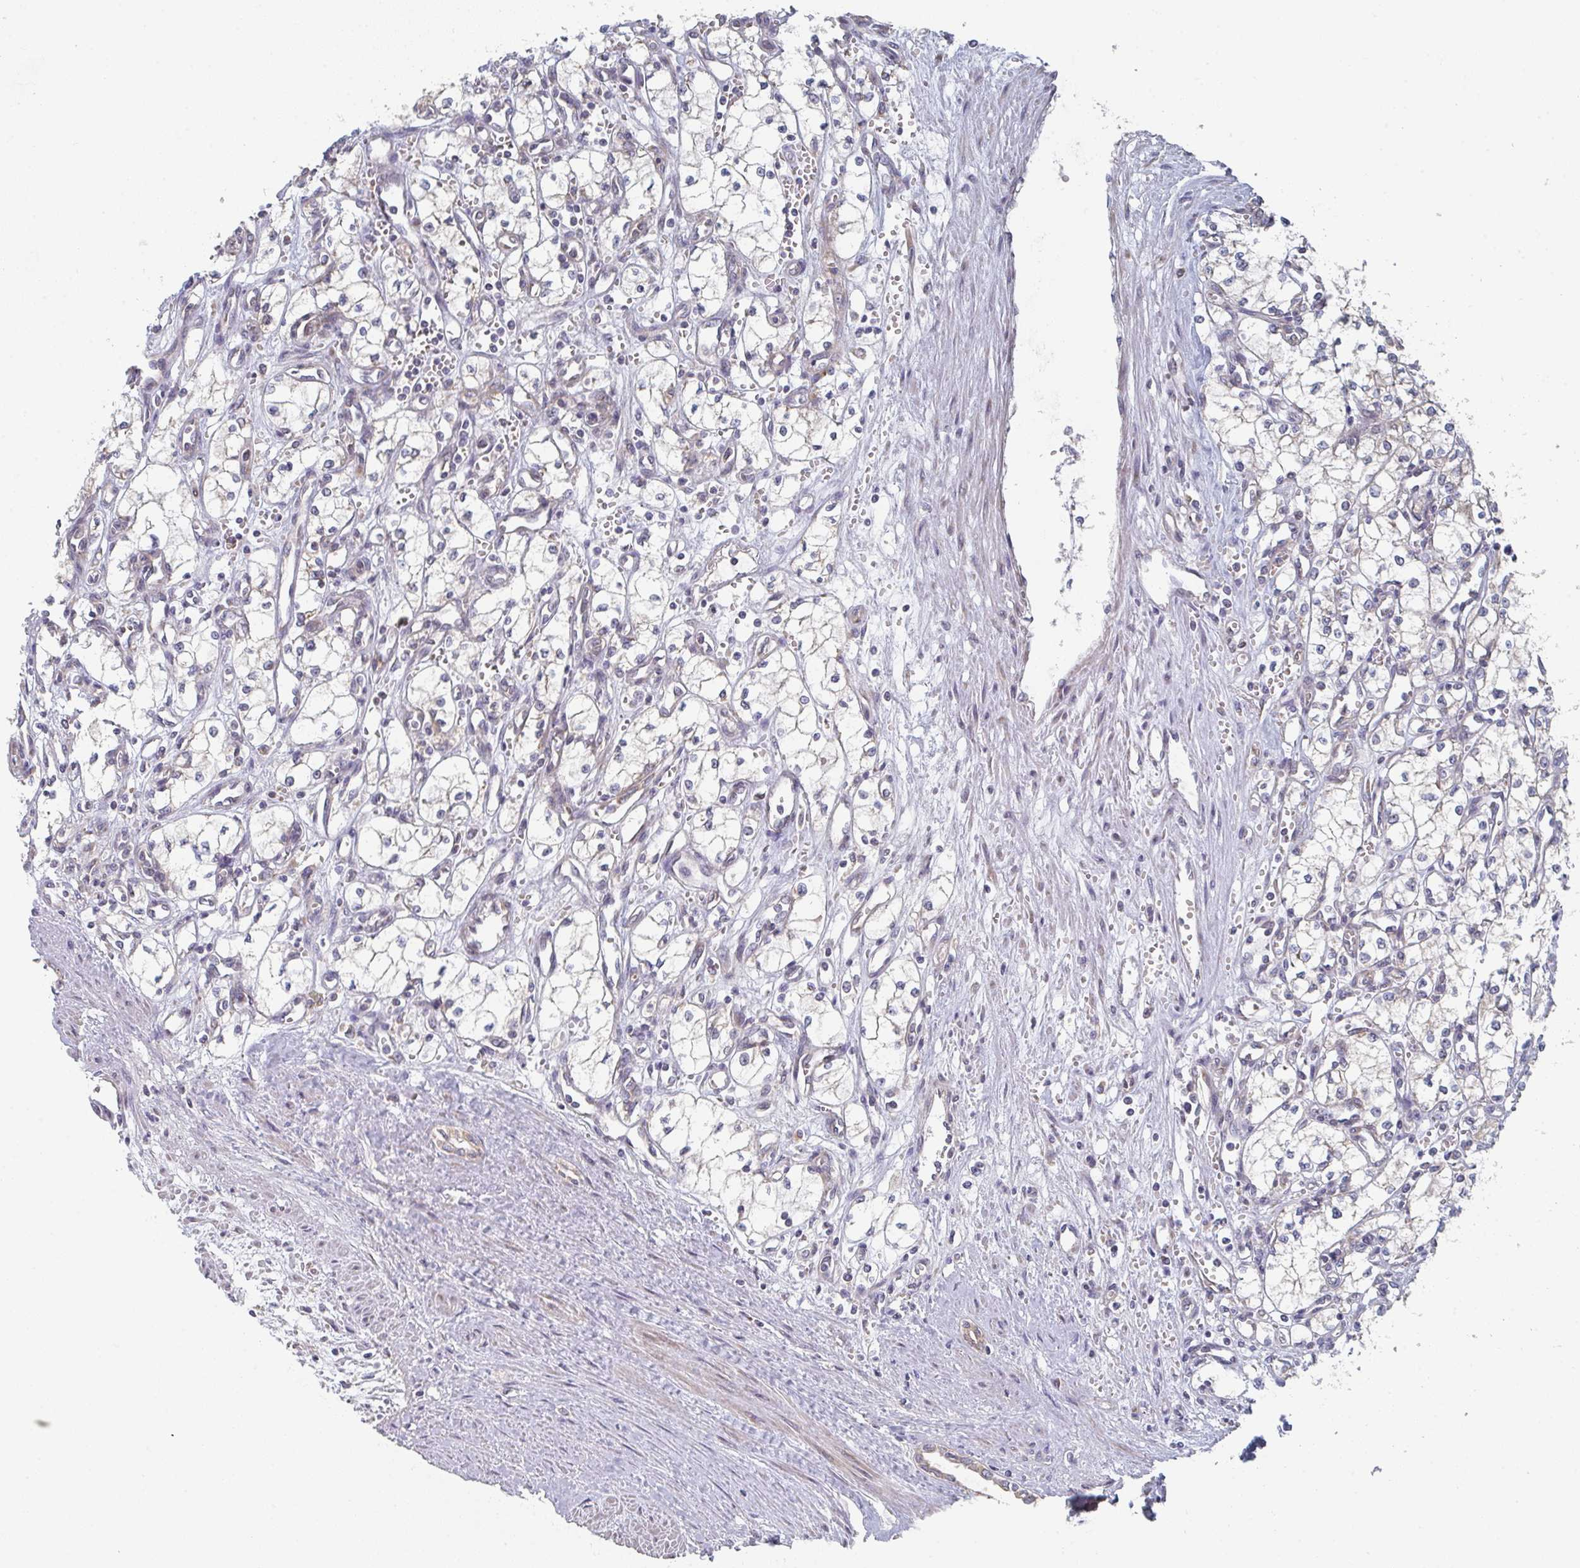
{"staining": {"intensity": "negative", "quantity": "none", "location": "none"}, "tissue": "renal cancer", "cell_type": "Tumor cells", "image_type": "cancer", "snomed": [{"axis": "morphology", "description": "Adenocarcinoma, NOS"}, {"axis": "topography", "description": "Kidney"}], "caption": "Renal cancer (adenocarcinoma) stained for a protein using IHC shows no staining tumor cells.", "gene": "ELOVL1", "patient": {"sex": "male", "age": 59}}